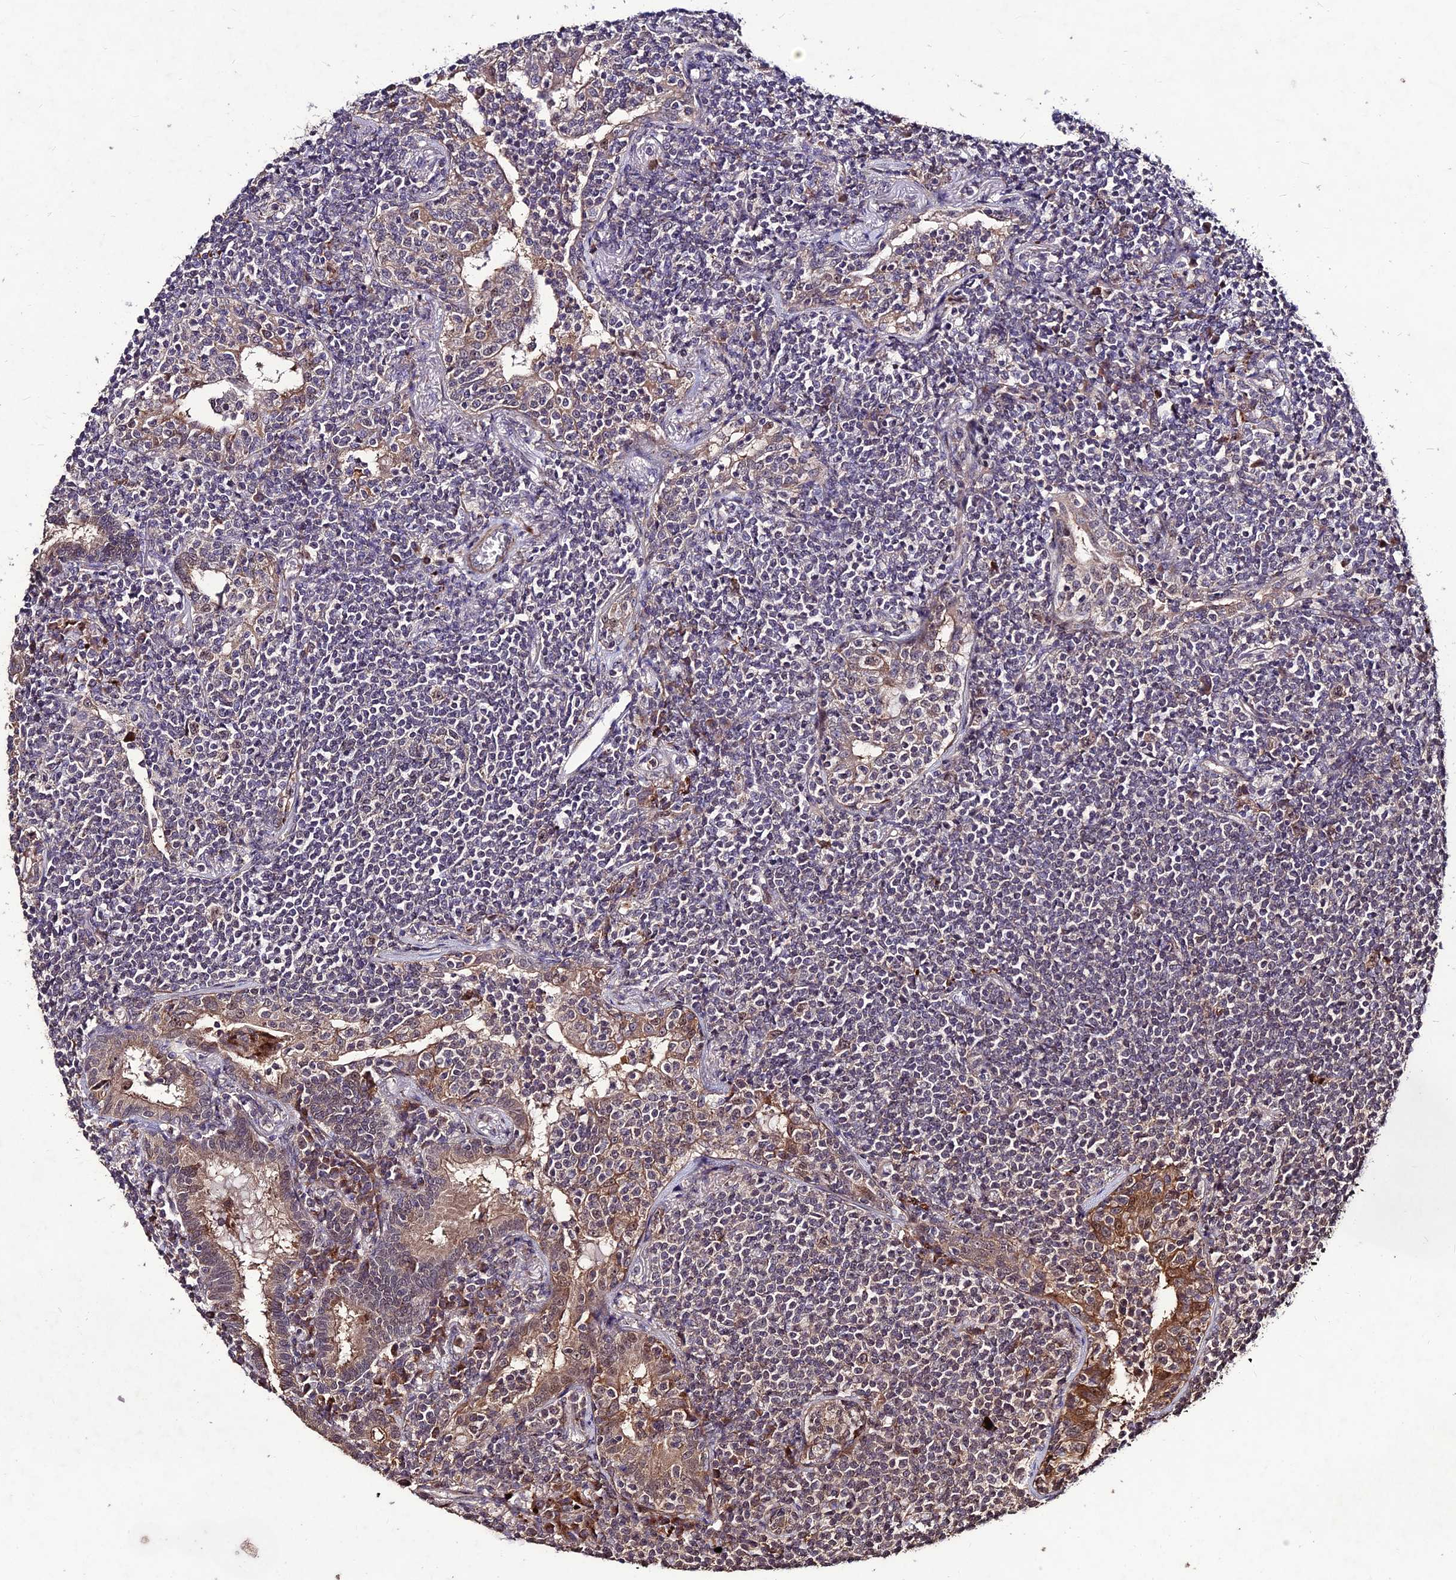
{"staining": {"intensity": "negative", "quantity": "none", "location": "none"}, "tissue": "lymphoma", "cell_type": "Tumor cells", "image_type": "cancer", "snomed": [{"axis": "morphology", "description": "Malignant lymphoma, non-Hodgkin's type, Low grade"}, {"axis": "topography", "description": "Lung"}], "caption": "Immunohistochemistry image of human malignant lymphoma, non-Hodgkin's type (low-grade) stained for a protein (brown), which reveals no expression in tumor cells.", "gene": "ZNF766", "patient": {"sex": "female", "age": 71}}